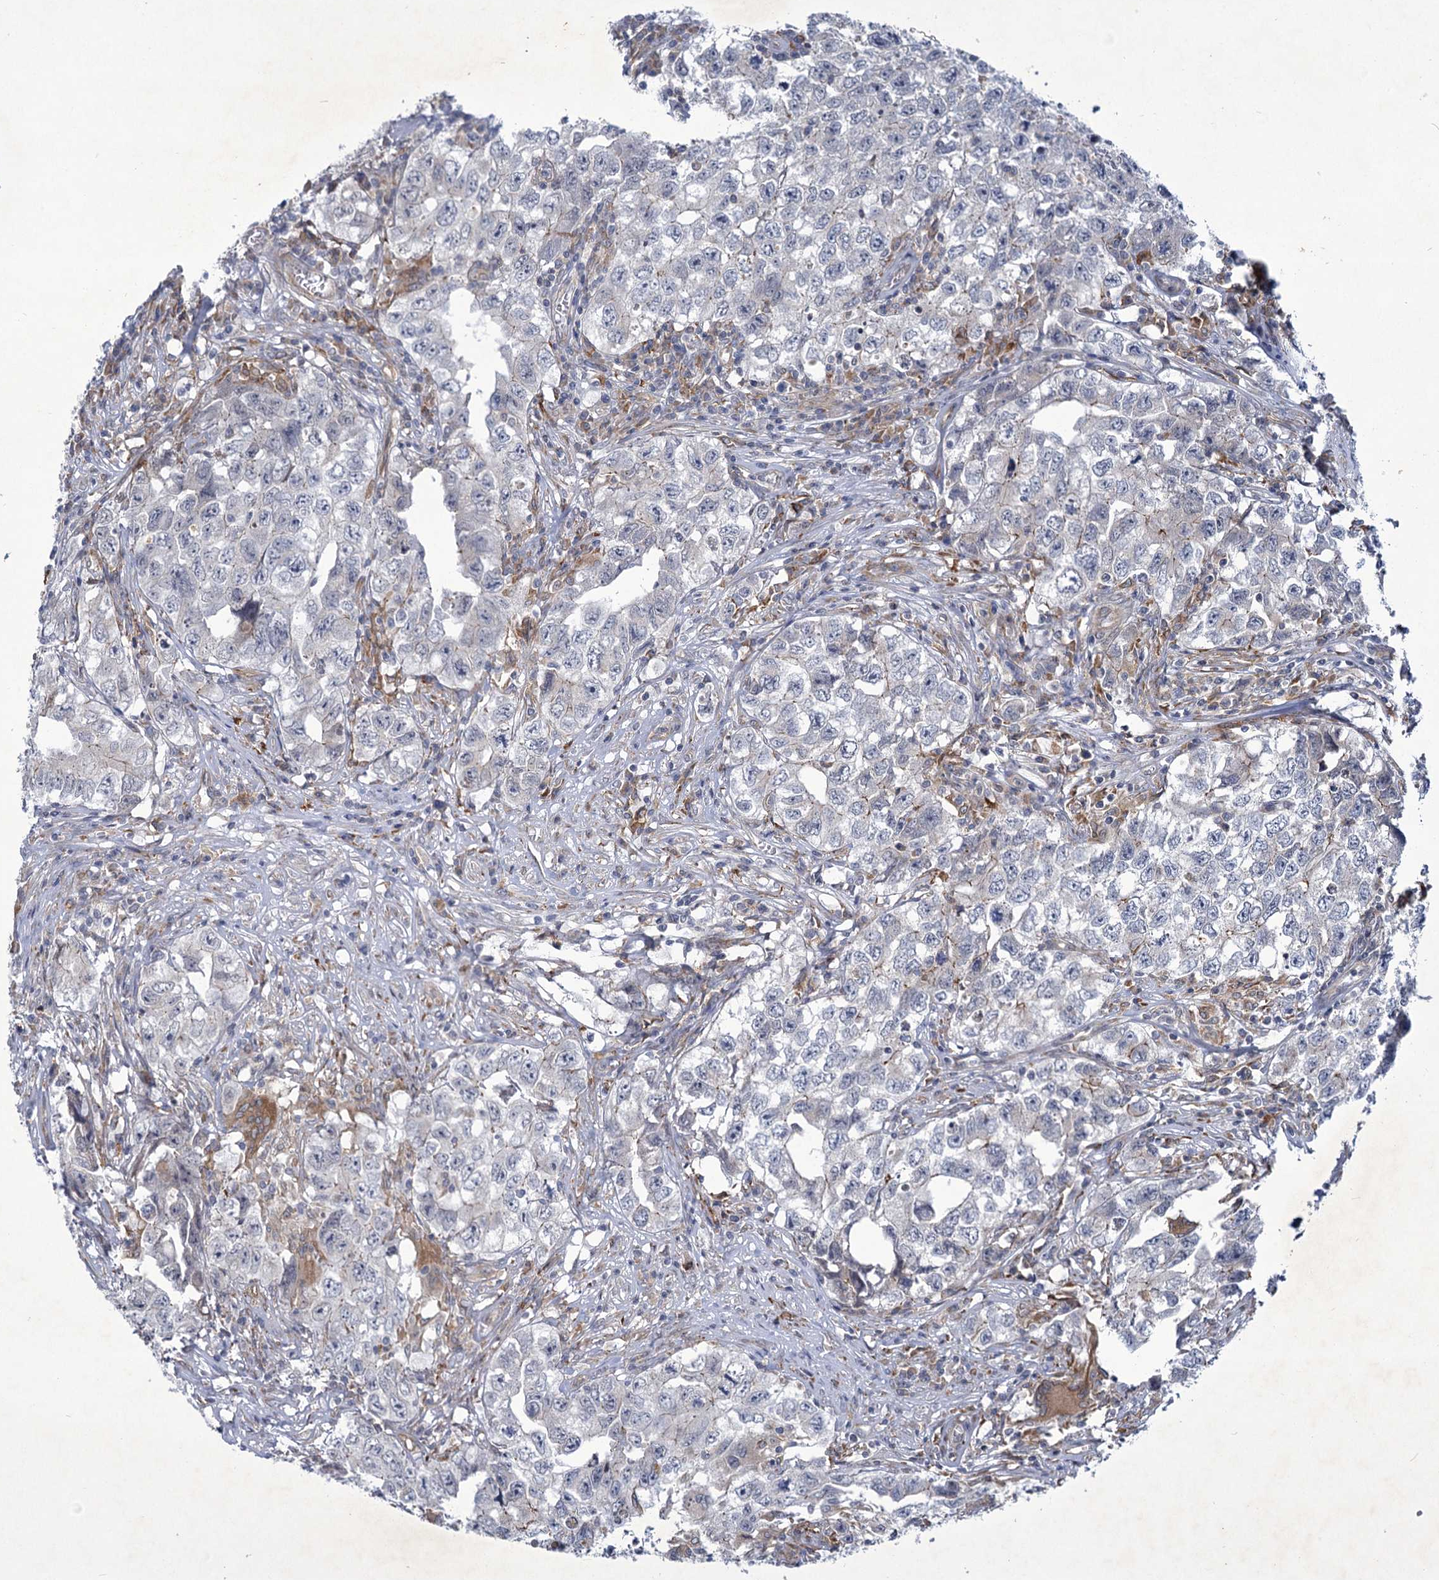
{"staining": {"intensity": "negative", "quantity": "none", "location": "none"}, "tissue": "testis cancer", "cell_type": "Tumor cells", "image_type": "cancer", "snomed": [{"axis": "morphology", "description": "Seminoma, NOS"}, {"axis": "morphology", "description": "Carcinoma, Embryonal, NOS"}, {"axis": "topography", "description": "Testis"}], "caption": "IHC of human testis cancer (embryonal carcinoma) demonstrates no expression in tumor cells.", "gene": "MBLAC2", "patient": {"sex": "male", "age": 43}}